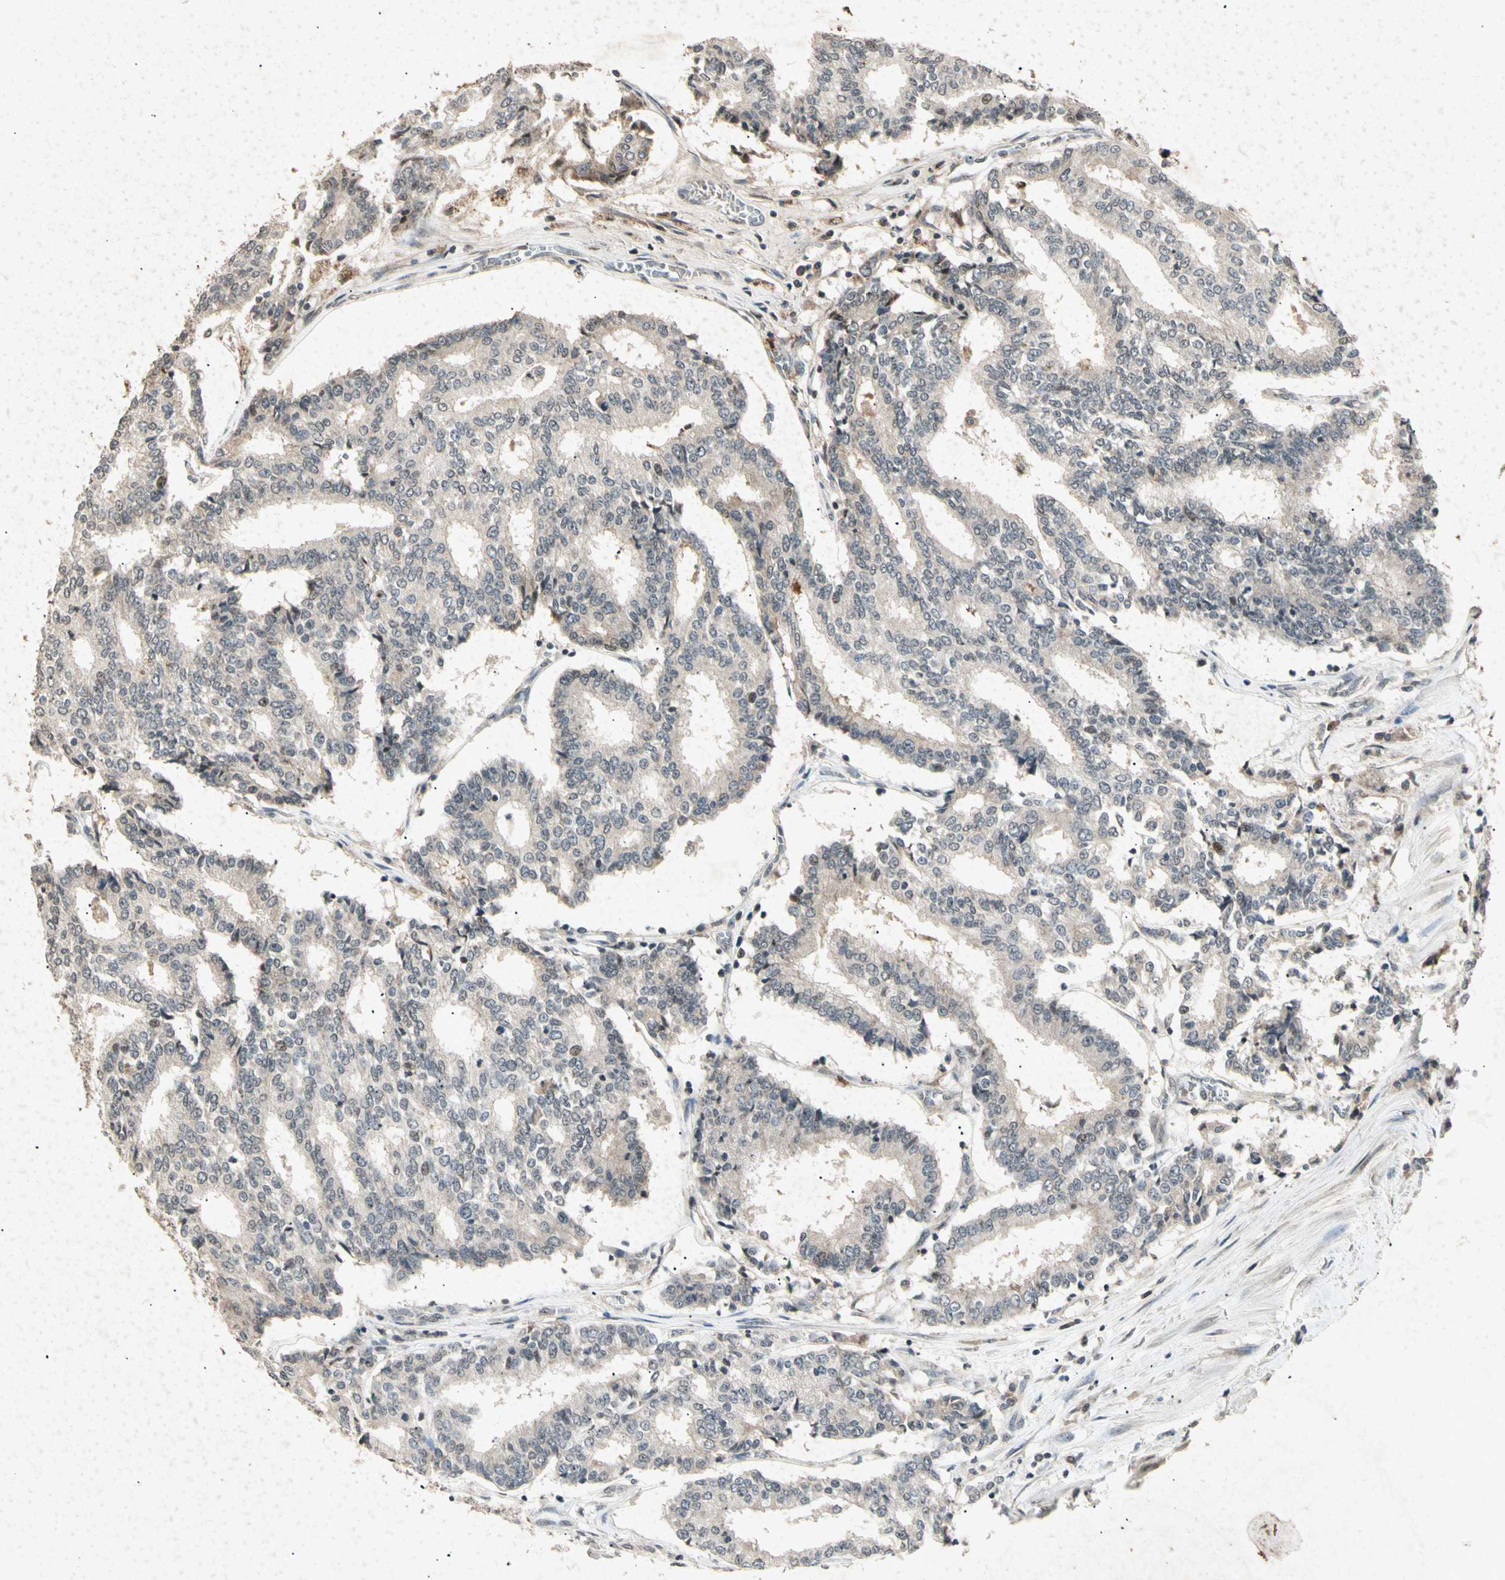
{"staining": {"intensity": "negative", "quantity": "none", "location": "none"}, "tissue": "prostate cancer", "cell_type": "Tumor cells", "image_type": "cancer", "snomed": [{"axis": "morphology", "description": "Adenocarcinoma, High grade"}, {"axis": "topography", "description": "Prostate"}], "caption": "IHC micrograph of human prostate adenocarcinoma (high-grade) stained for a protein (brown), which shows no positivity in tumor cells.", "gene": "CP", "patient": {"sex": "male", "age": 55}}